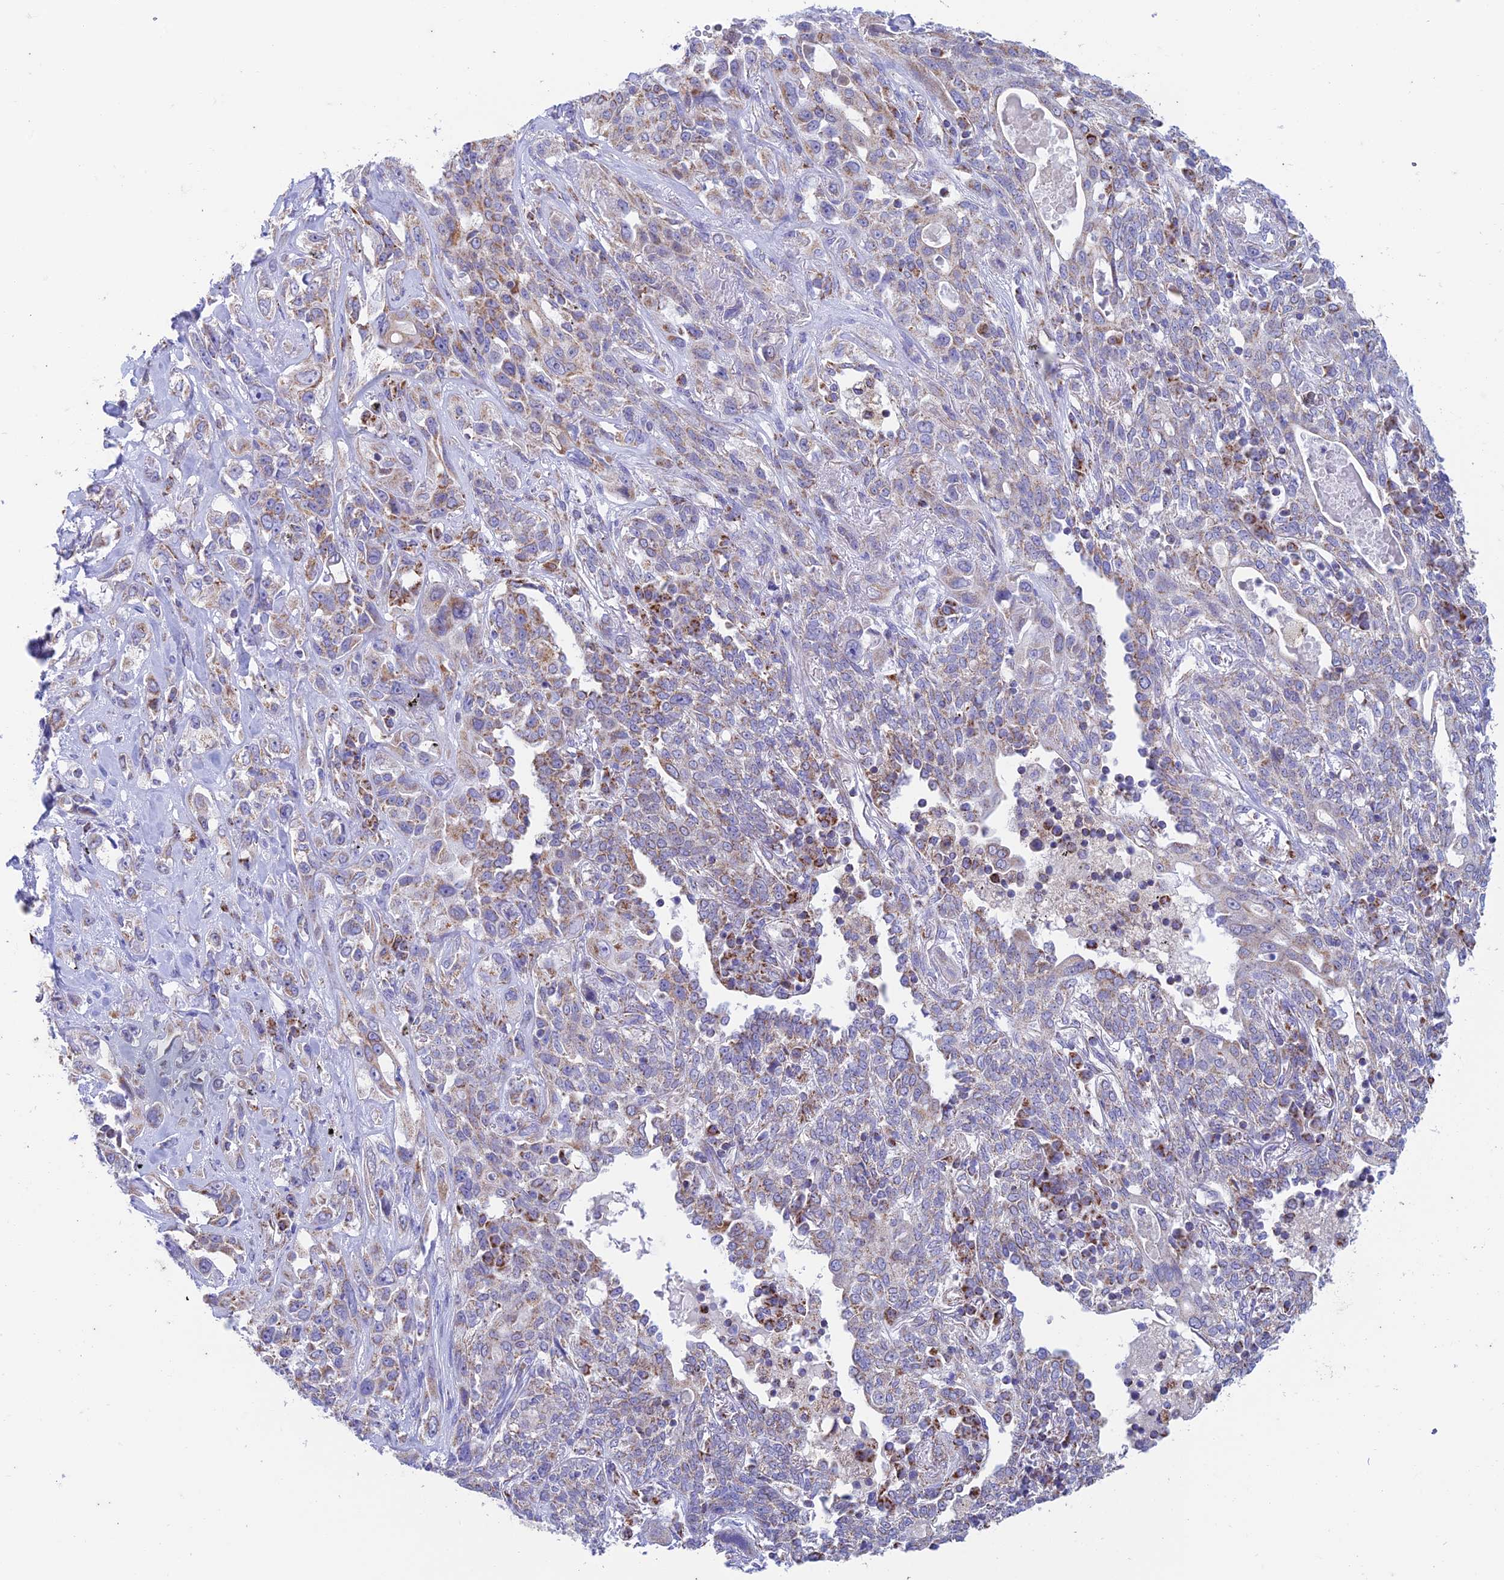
{"staining": {"intensity": "moderate", "quantity": "25%-75%", "location": "cytoplasmic/membranous"}, "tissue": "lung cancer", "cell_type": "Tumor cells", "image_type": "cancer", "snomed": [{"axis": "morphology", "description": "Squamous cell carcinoma, NOS"}, {"axis": "topography", "description": "Lung"}], "caption": "Lung cancer was stained to show a protein in brown. There is medium levels of moderate cytoplasmic/membranous expression in approximately 25%-75% of tumor cells. The staining was performed using DAB to visualize the protein expression in brown, while the nuclei were stained in blue with hematoxylin (Magnification: 20x).", "gene": "ZNF181", "patient": {"sex": "female", "age": 70}}